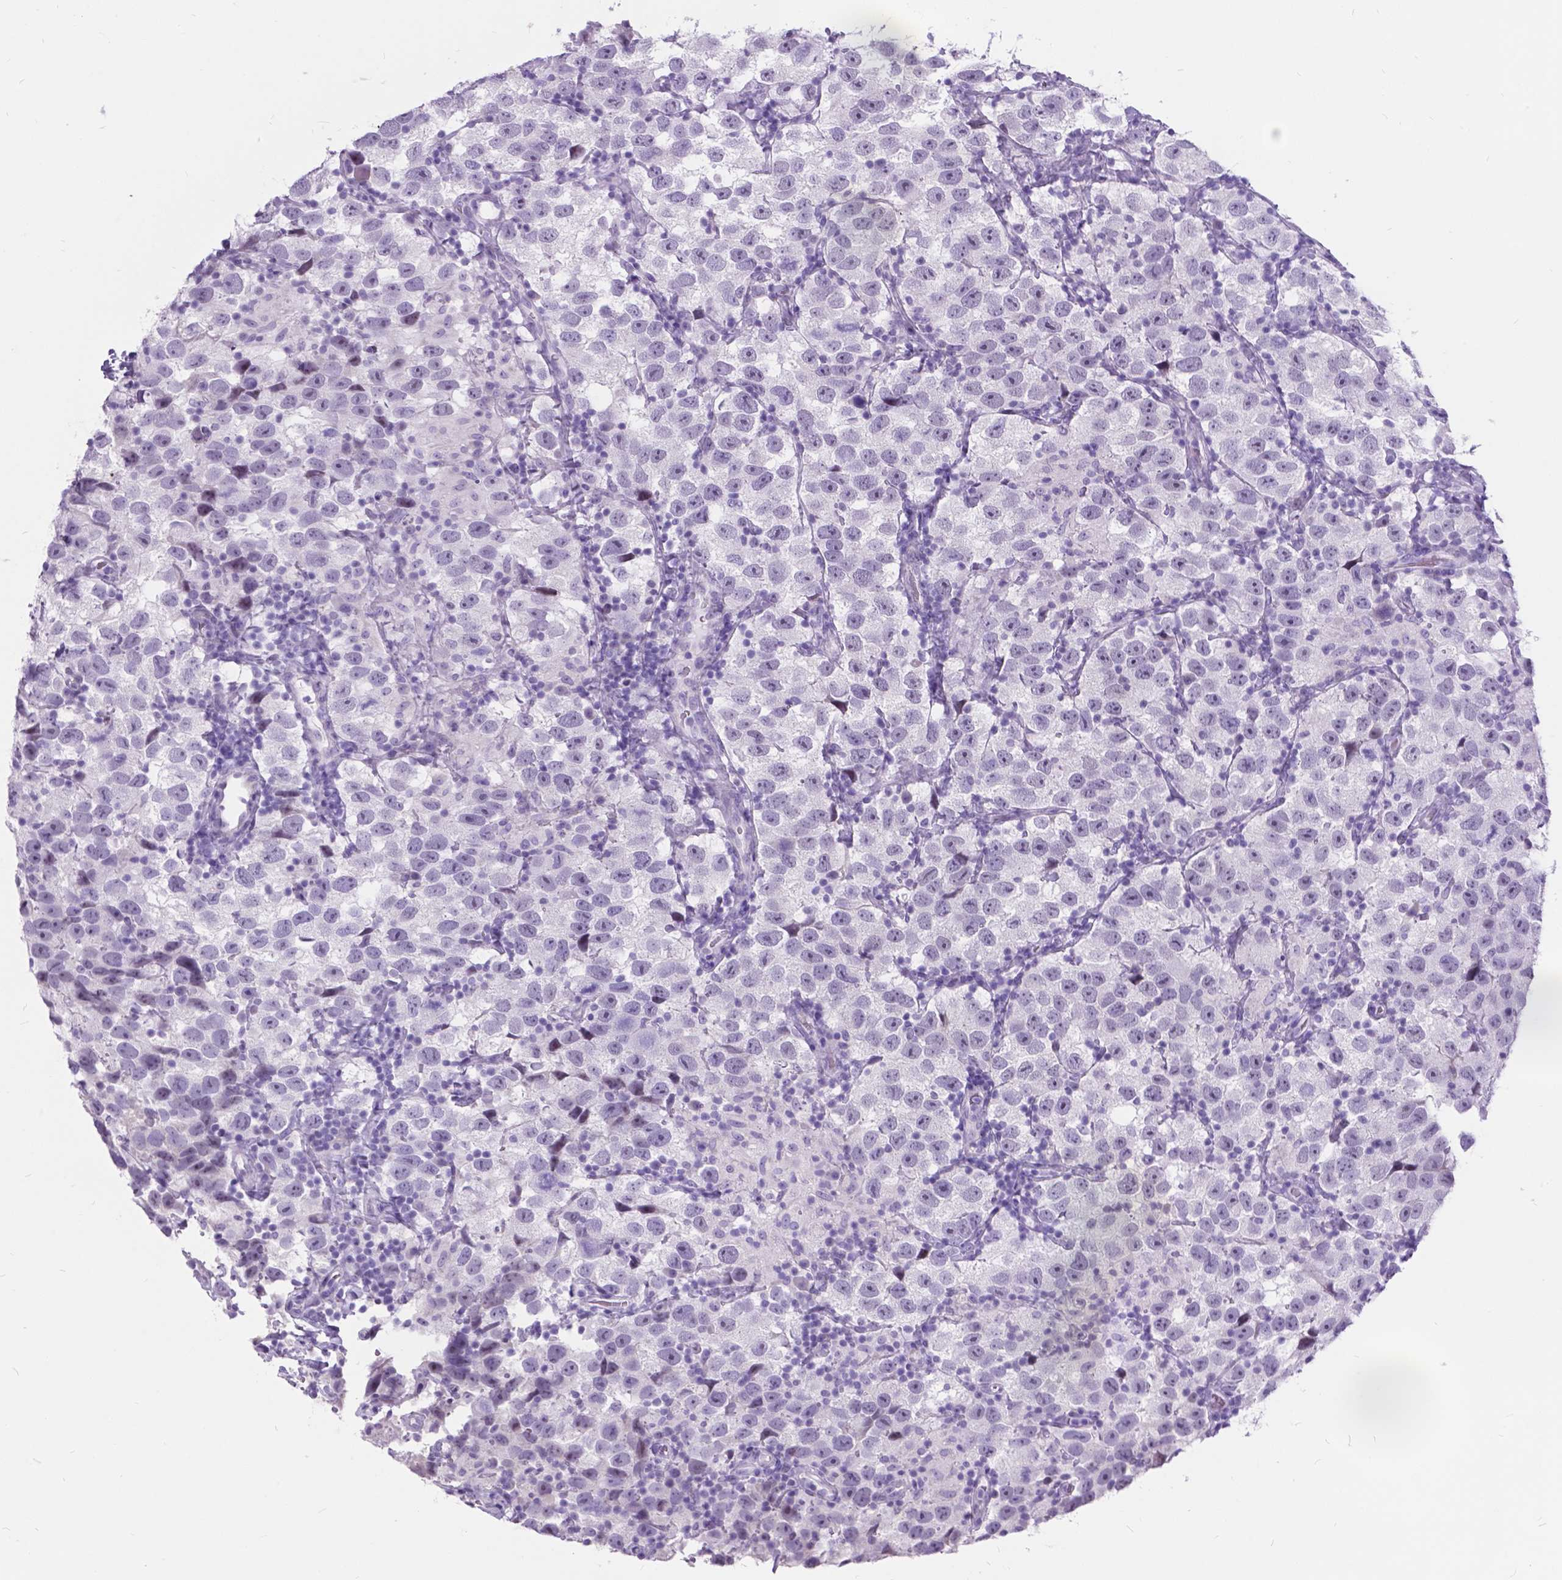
{"staining": {"intensity": "negative", "quantity": "none", "location": "none"}, "tissue": "testis cancer", "cell_type": "Tumor cells", "image_type": "cancer", "snomed": [{"axis": "morphology", "description": "Seminoma, NOS"}, {"axis": "topography", "description": "Testis"}], "caption": "Tumor cells show no significant protein positivity in testis cancer. Brightfield microscopy of immunohistochemistry stained with DAB (3,3'-diaminobenzidine) (brown) and hematoxylin (blue), captured at high magnification.", "gene": "BSND", "patient": {"sex": "male", "age": 26}}